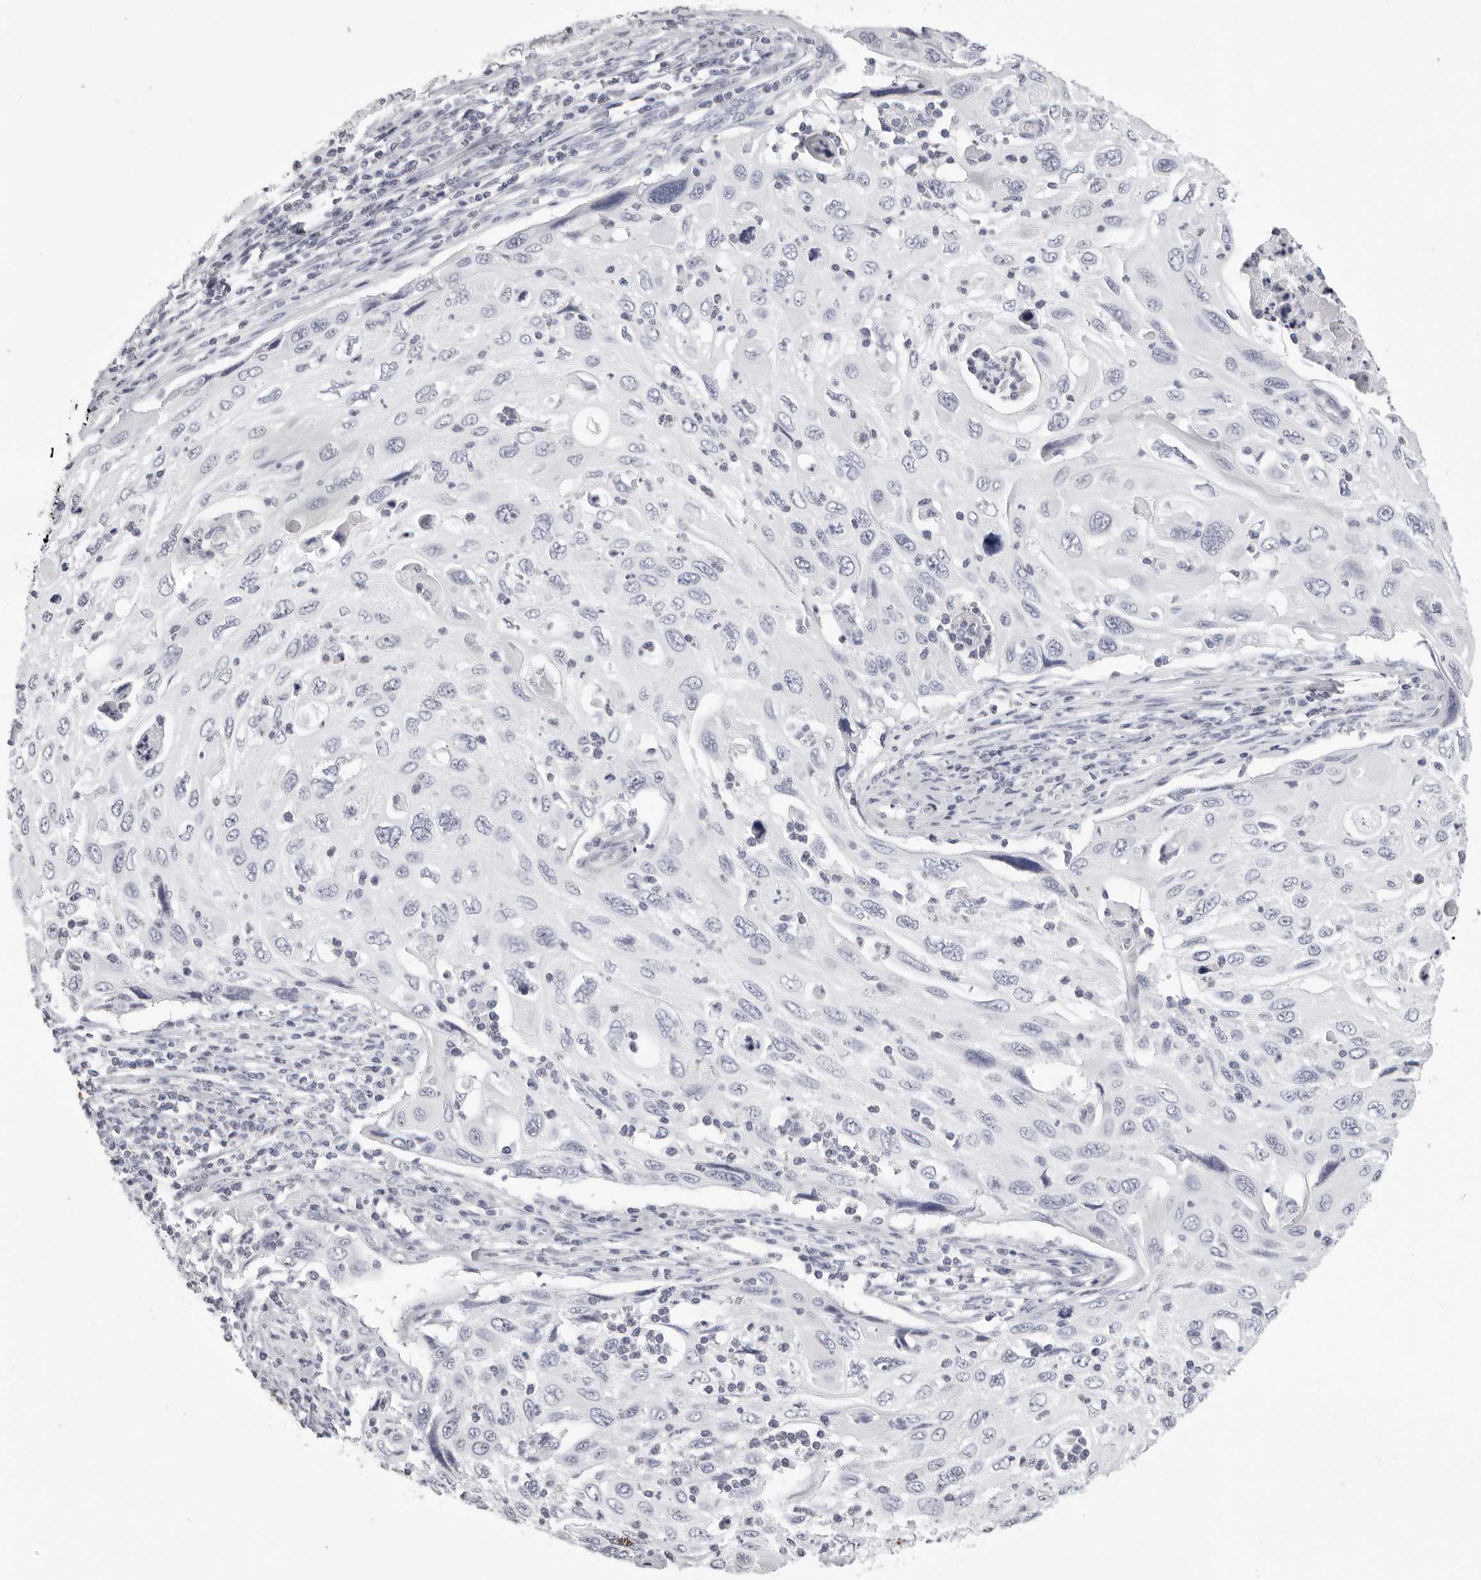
{"staining": {"intensity": "negative", "quantity": "none", "location": "none"}, "tissue": "cervical cancer", "cell_type": "Tumor cells", "image_type": "cancer", "snomed": [{"axis": "morphology", "description": "Squamous cell carcinoma, NOS"}, {"axis": "topography", "description": "Cervix"}], "caption": "IHC photomicrograph of neoplastic tissue: human cervical cancer (squamous cell carcinoma) stained with DAB demonstrates no significant protein expression in tumor cells.", "gene": "CST1", "patient": {"sex": "female", "age": 70}}